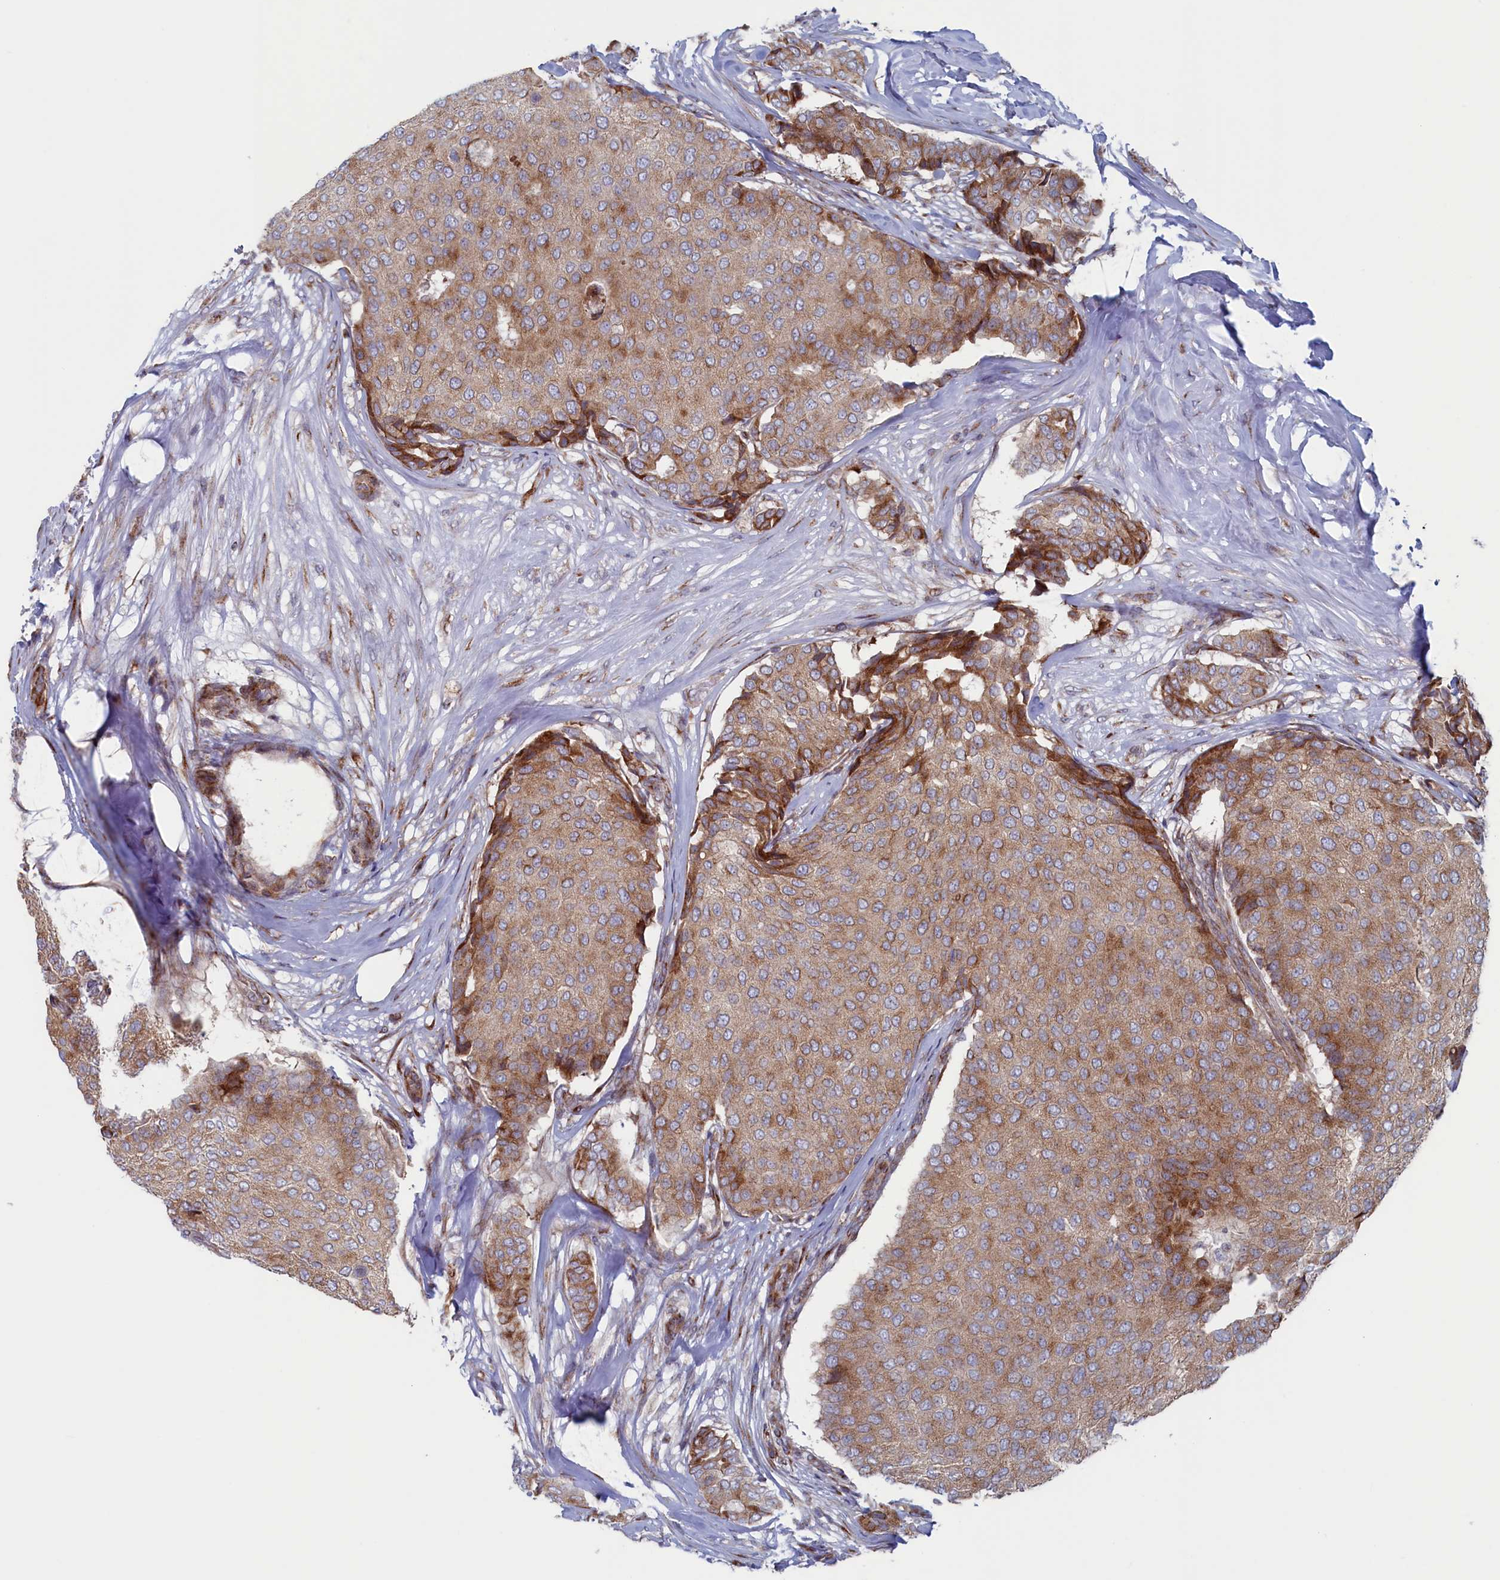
{"staining": {"intensity": "moderate", "quantity": ">75%", "location": "cytoplasmic/membranous"}, "tissue": "breast cancer", "cell_type": "Tumor cells", "image_type": "cancer", "snomed": [{"axis": "morphology", "description": "Duct carcinoma"}, {"axis": "topography", "description": "Breast"}], "caption": "Brown immunohistochemical staining in breast cancer (invasive ductal carcinoma) reveals moderate cytoplasmic/membranous staining in about >75% of tumor cells.", "gene": "MTFMT", "patient": {"sex": "female", "age": 75}}